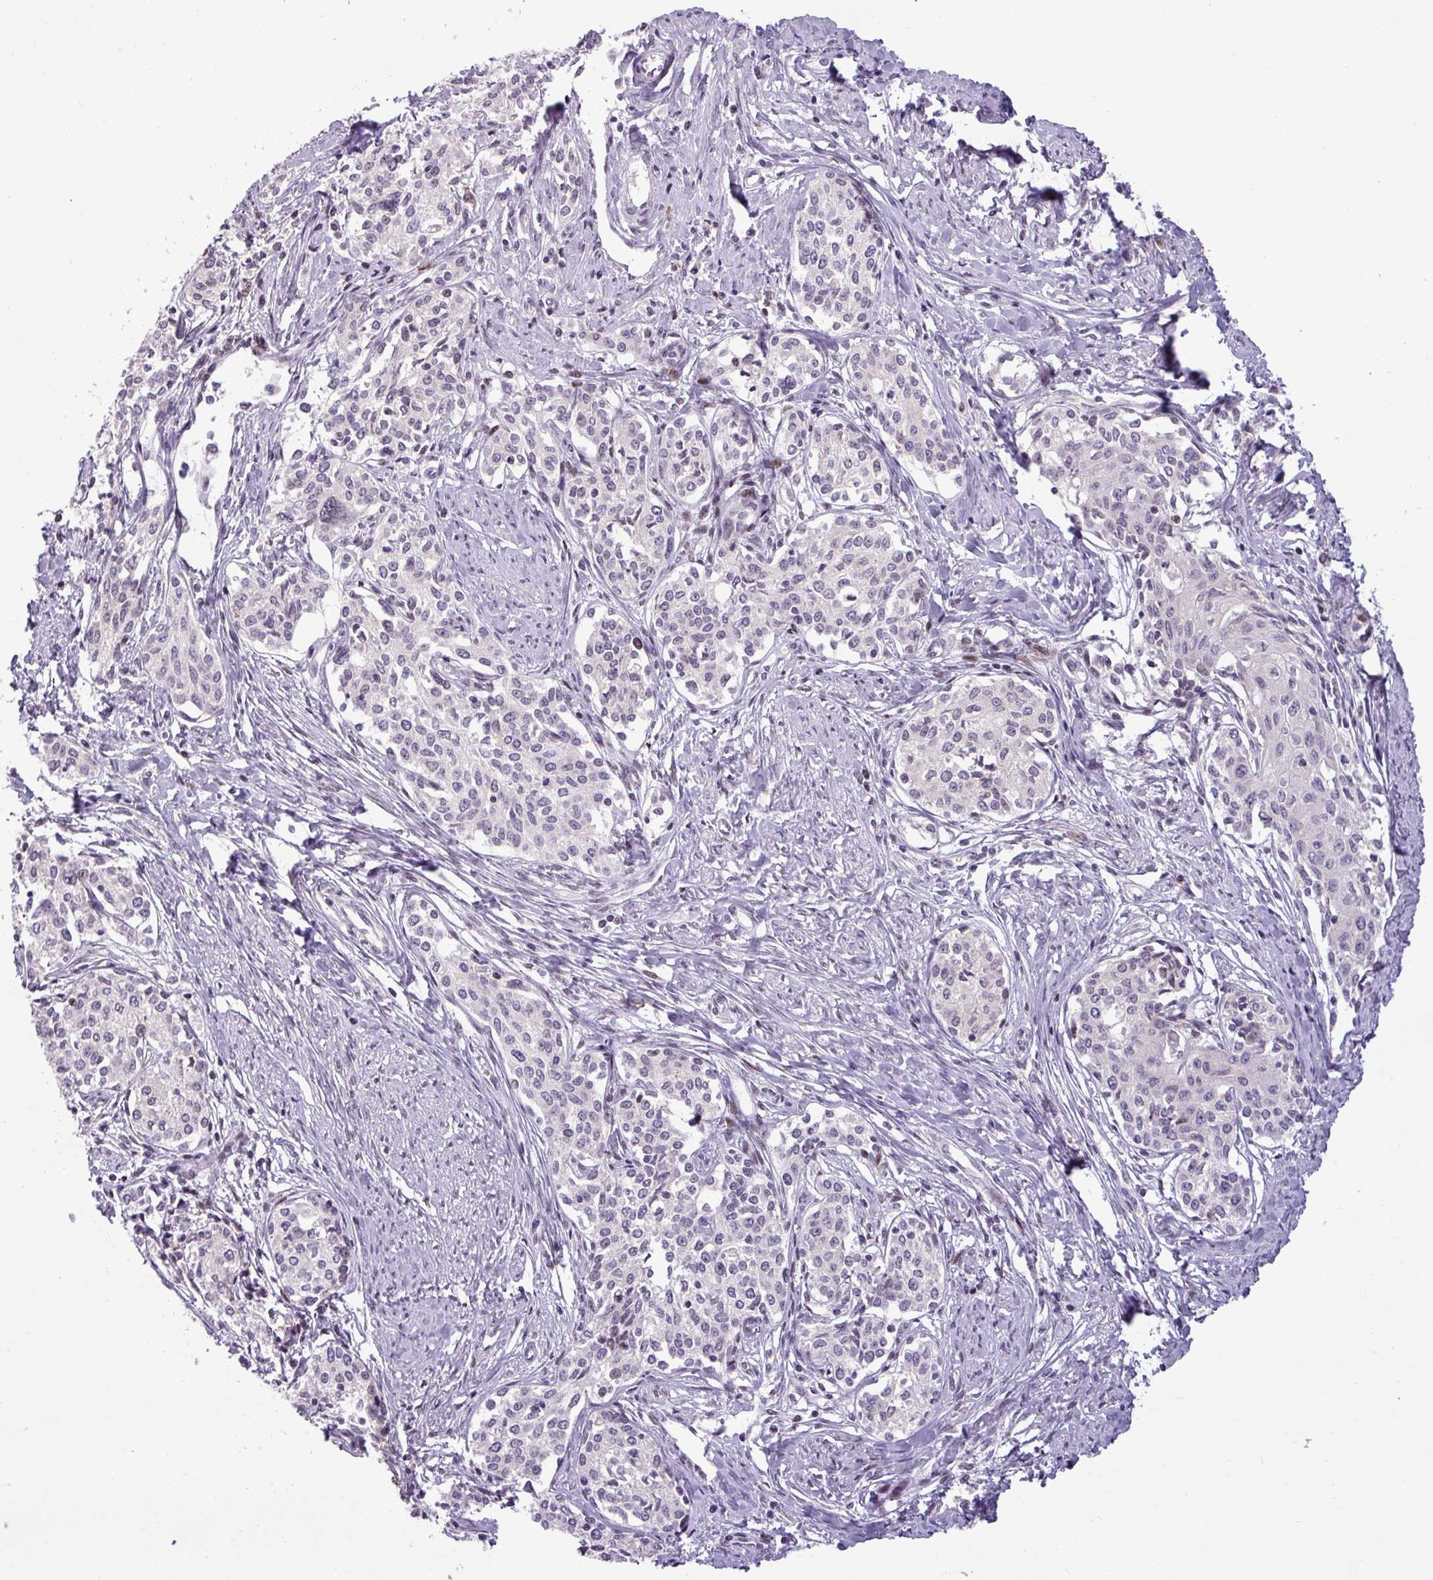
{"staining": {"intensity": "negative", "quantity": "none", "location": "none"}, "tissue": "cervical cancer", "cell_type": "Tumor cells", "image_type": "cancer", "snomed": [{"axis": "morphology", "description": "Squamous cell carcinoma, NOS"}, {"axis": "morphology", "description": "Adenocarcinoma, NOS"}, {"axis": "topography", "description": "Cervix"}], "caption": "This is an IHC histopathology image of human cervical squamous cell carcinoma. There is no staining in tumor cells.", "gene": "SLC66A2", "patient": {"sex": "female", "age": 52}}